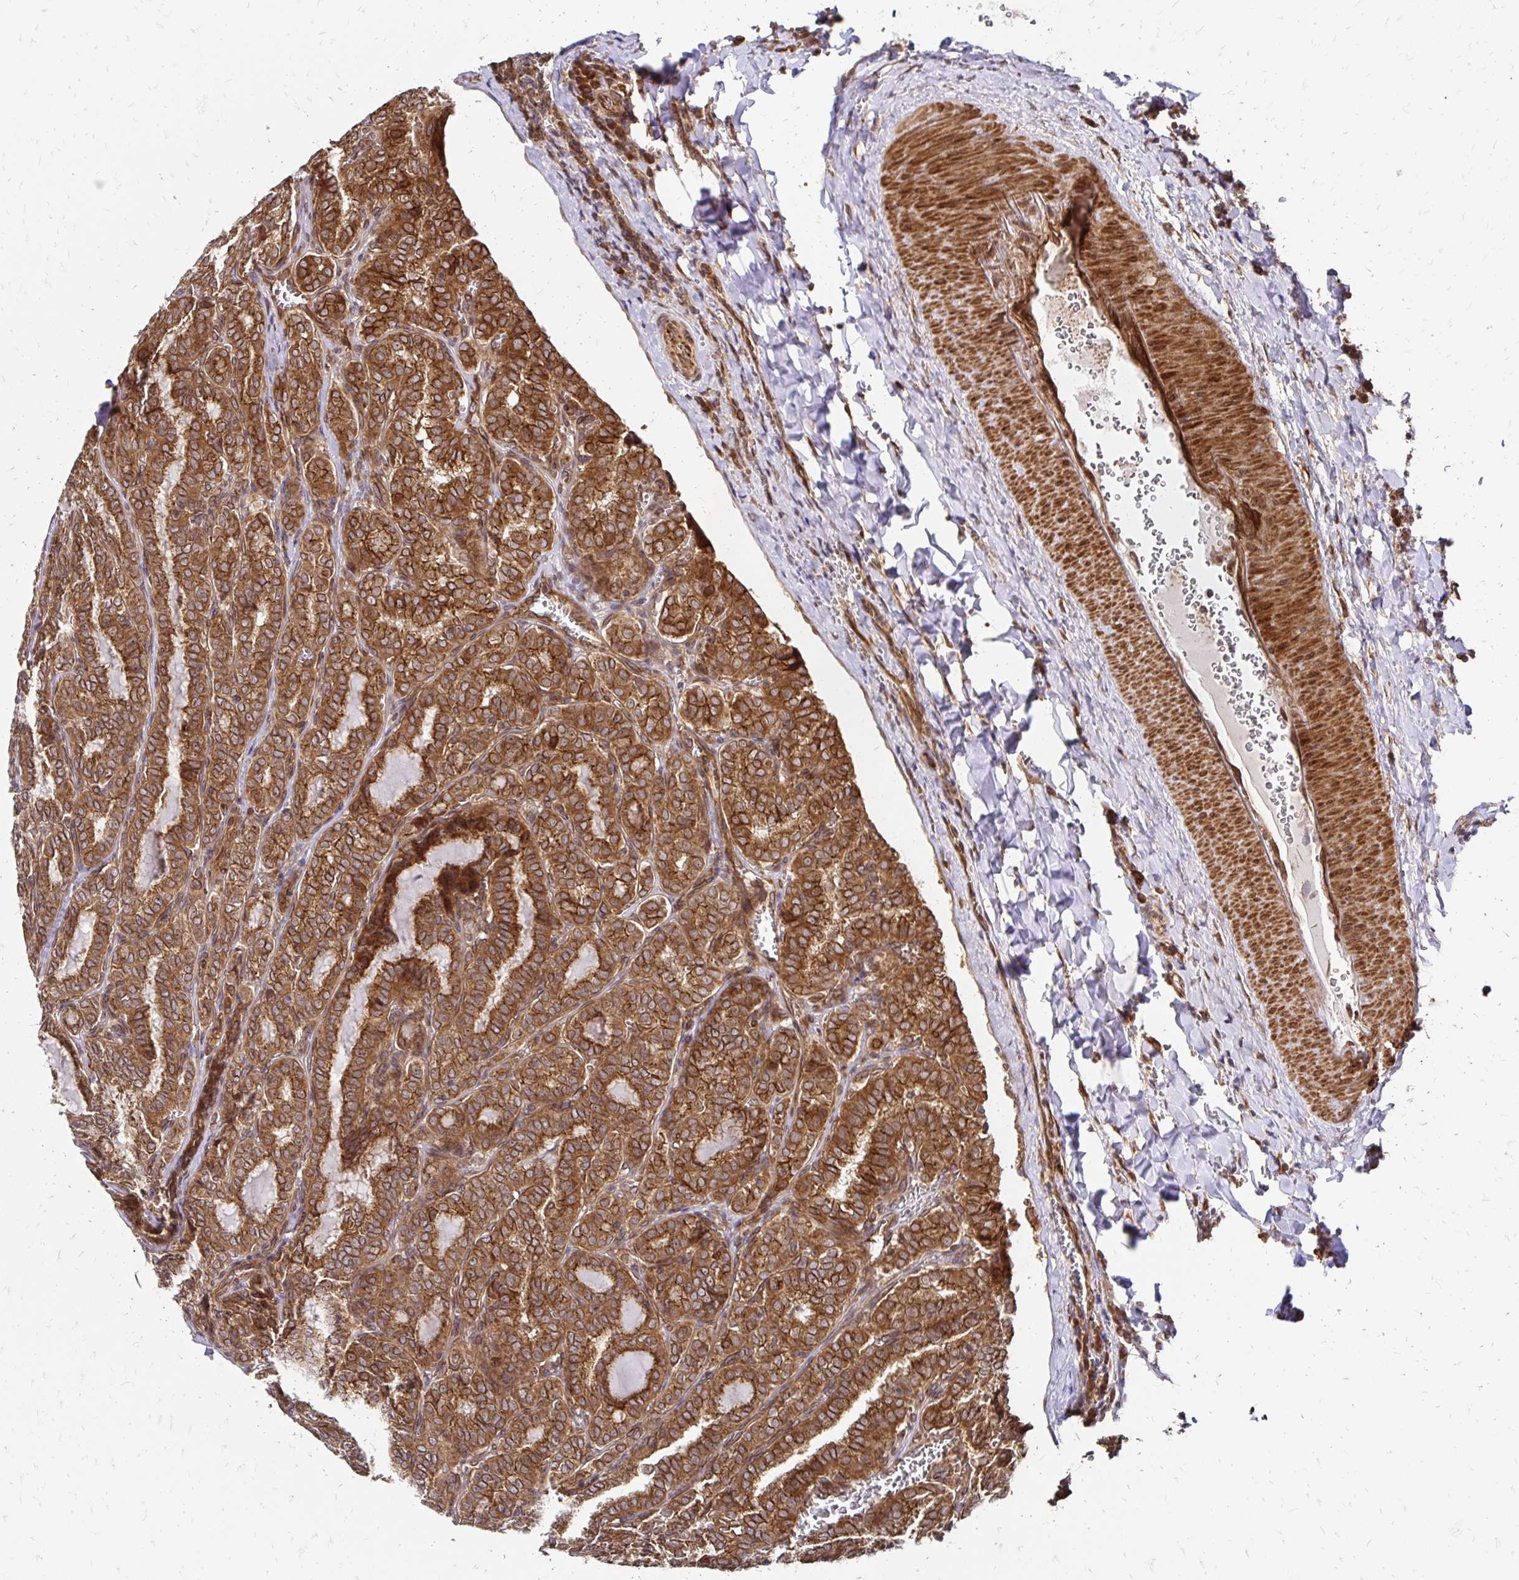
{"staining": {"intensity": "strong", "quantity": ">75%", "location": "cytoplasmic/membranous"}, "tissue": "thyroid cancer", "cell_type": "Tumor cells", "image_type": "cancer", "snomed": [{"axis": "morphology", "description": "Papillary adenocarcinoma, NOS"}, {"axis": "topography", "description": "Thyroid gland"}], "caption": "About >75% of tumor cells in thyroid cancer show strong cytoplasmic/membranous protein staining as visualized by brown immunohistochemical staining.", "gene": "ZW10", "patient": {"sex": "female", "age": 30}}